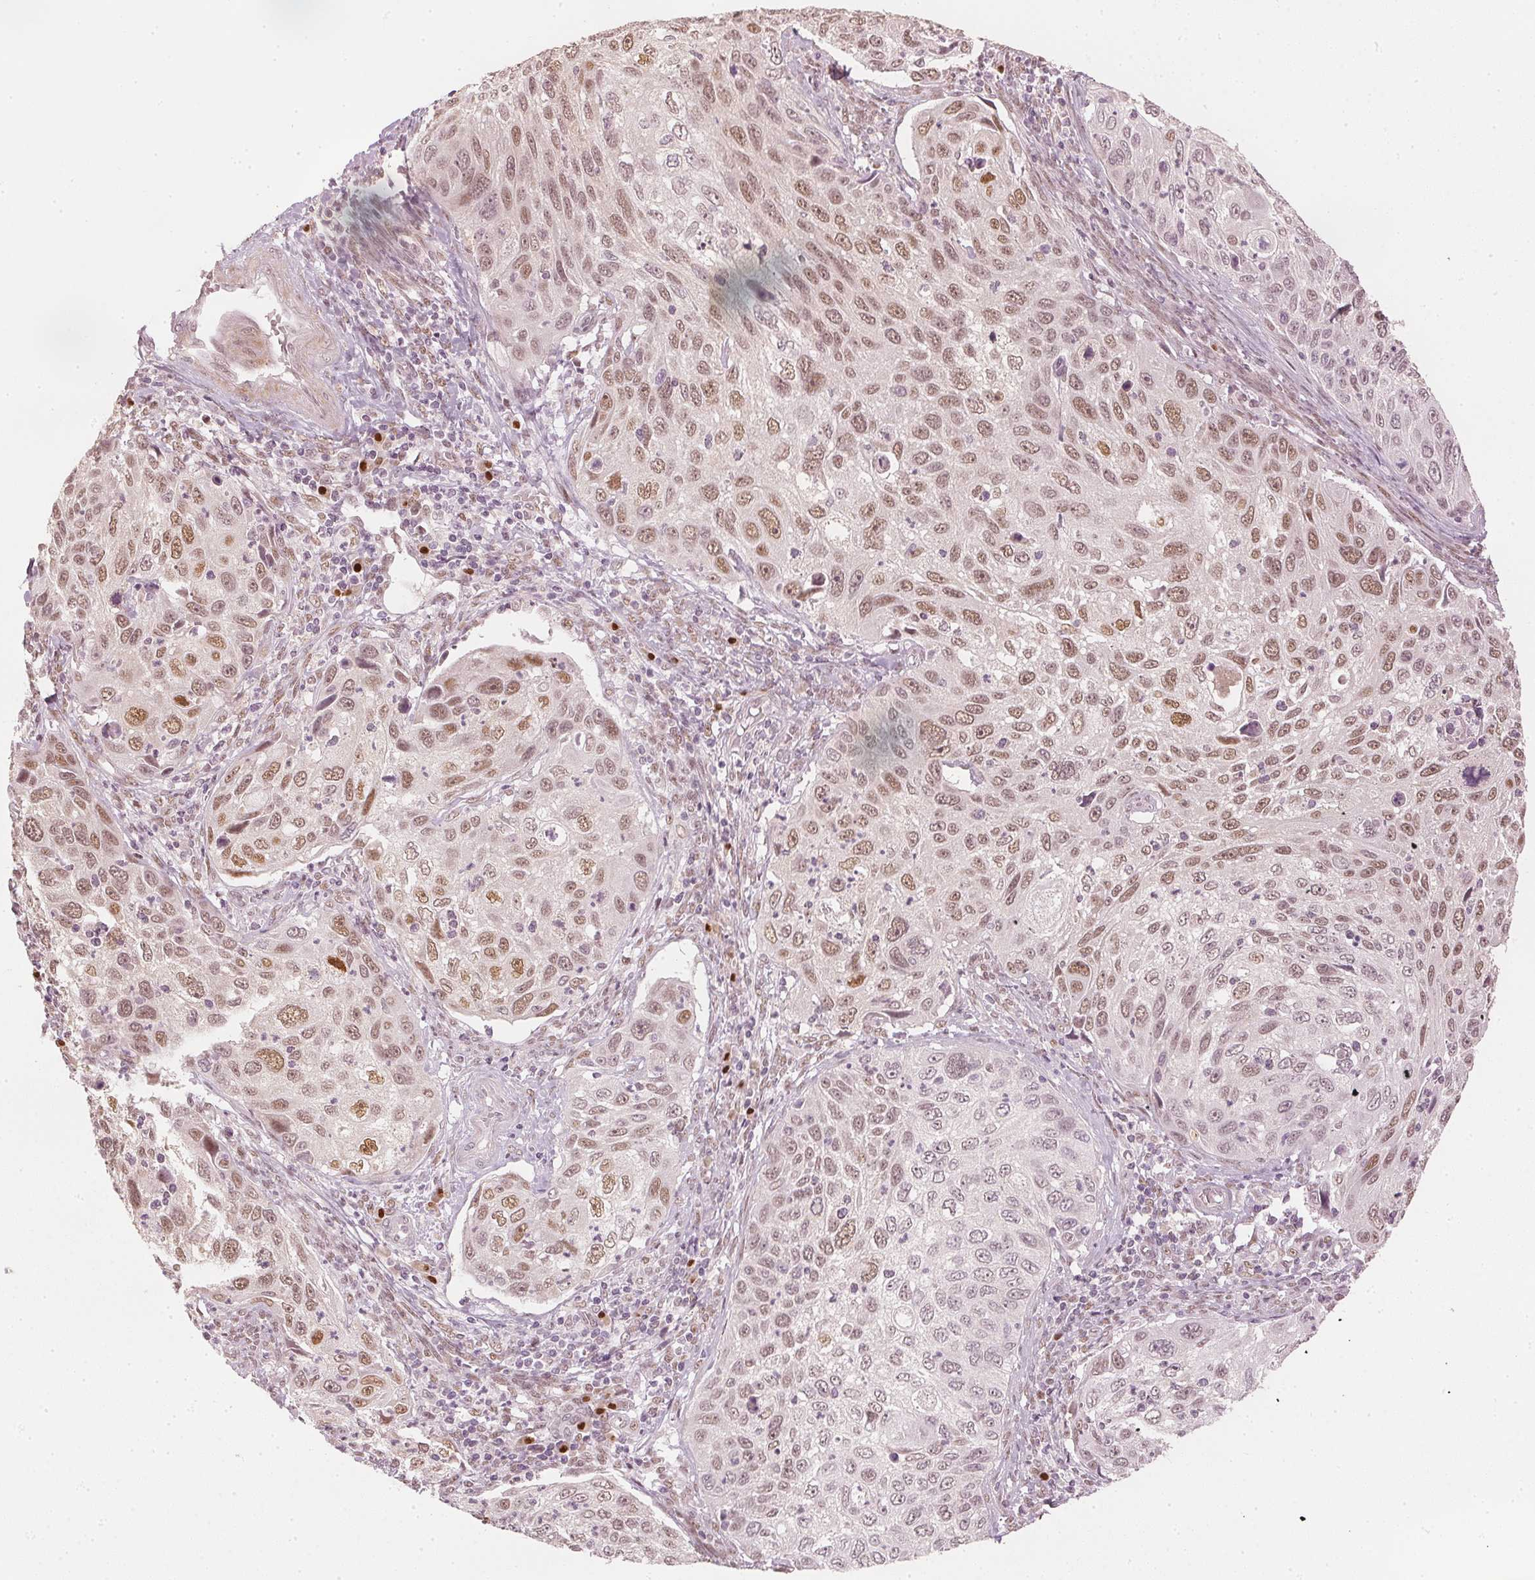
{"staining": {"intensity": "moderate", "quantity": "25%-75%", "location": "nuclear"}, "tissue": "cervical cancer", "cell_type": "Tumor cells", "image_type": "cancer", "snomed": [{"axis": "morphology", "description": "Squamous cell carcinoma, NOS"}, {"axis": "topography", "description": "Cervix"}], "caption": "A medium amount of moderate nuclear expression is seen in approximately 25%-75% of tumor cells in cervical cancer tissue.", "gene": "SLC39A3", "patient": {"sex": "female", "age": 70}}